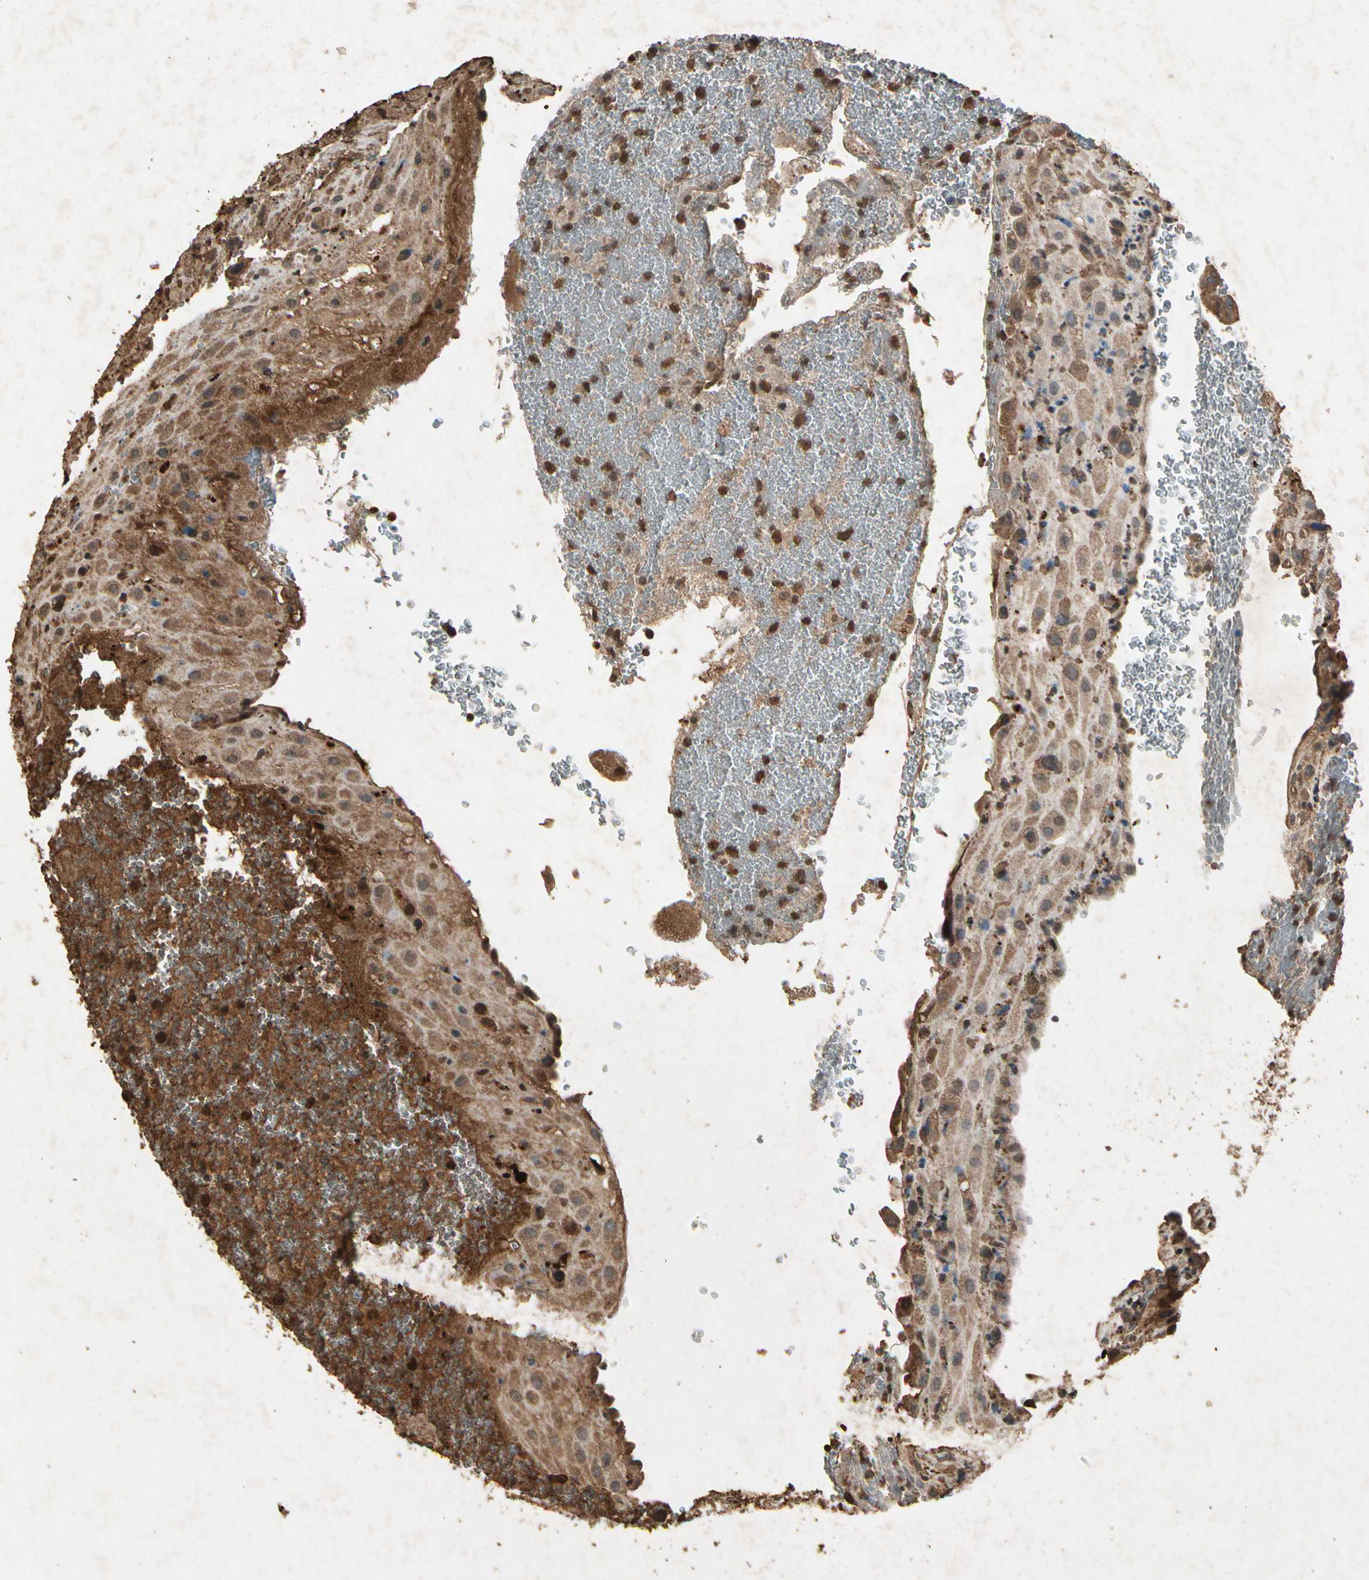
{"staining": {"intensity": "strong", "quantity": ">75%", "location": "cytoplasmic/membranous"}, "tissue": "placenta", "cell_type": "Decidual cells", "image_type": "normal", "snomed": [{"axis": "morphology", "description": "Normal tissue, NOS"}, {"axis": "topography", "description": "Placenta"}], "caption": "Immunohistochemistry of unremarkable placenta exhibits high levels of strong cytoplasmic/membranous positivity in approximately >75% of decidual cells.", "gene": "GC", "patient": {"sex": "female", "age": 19}}